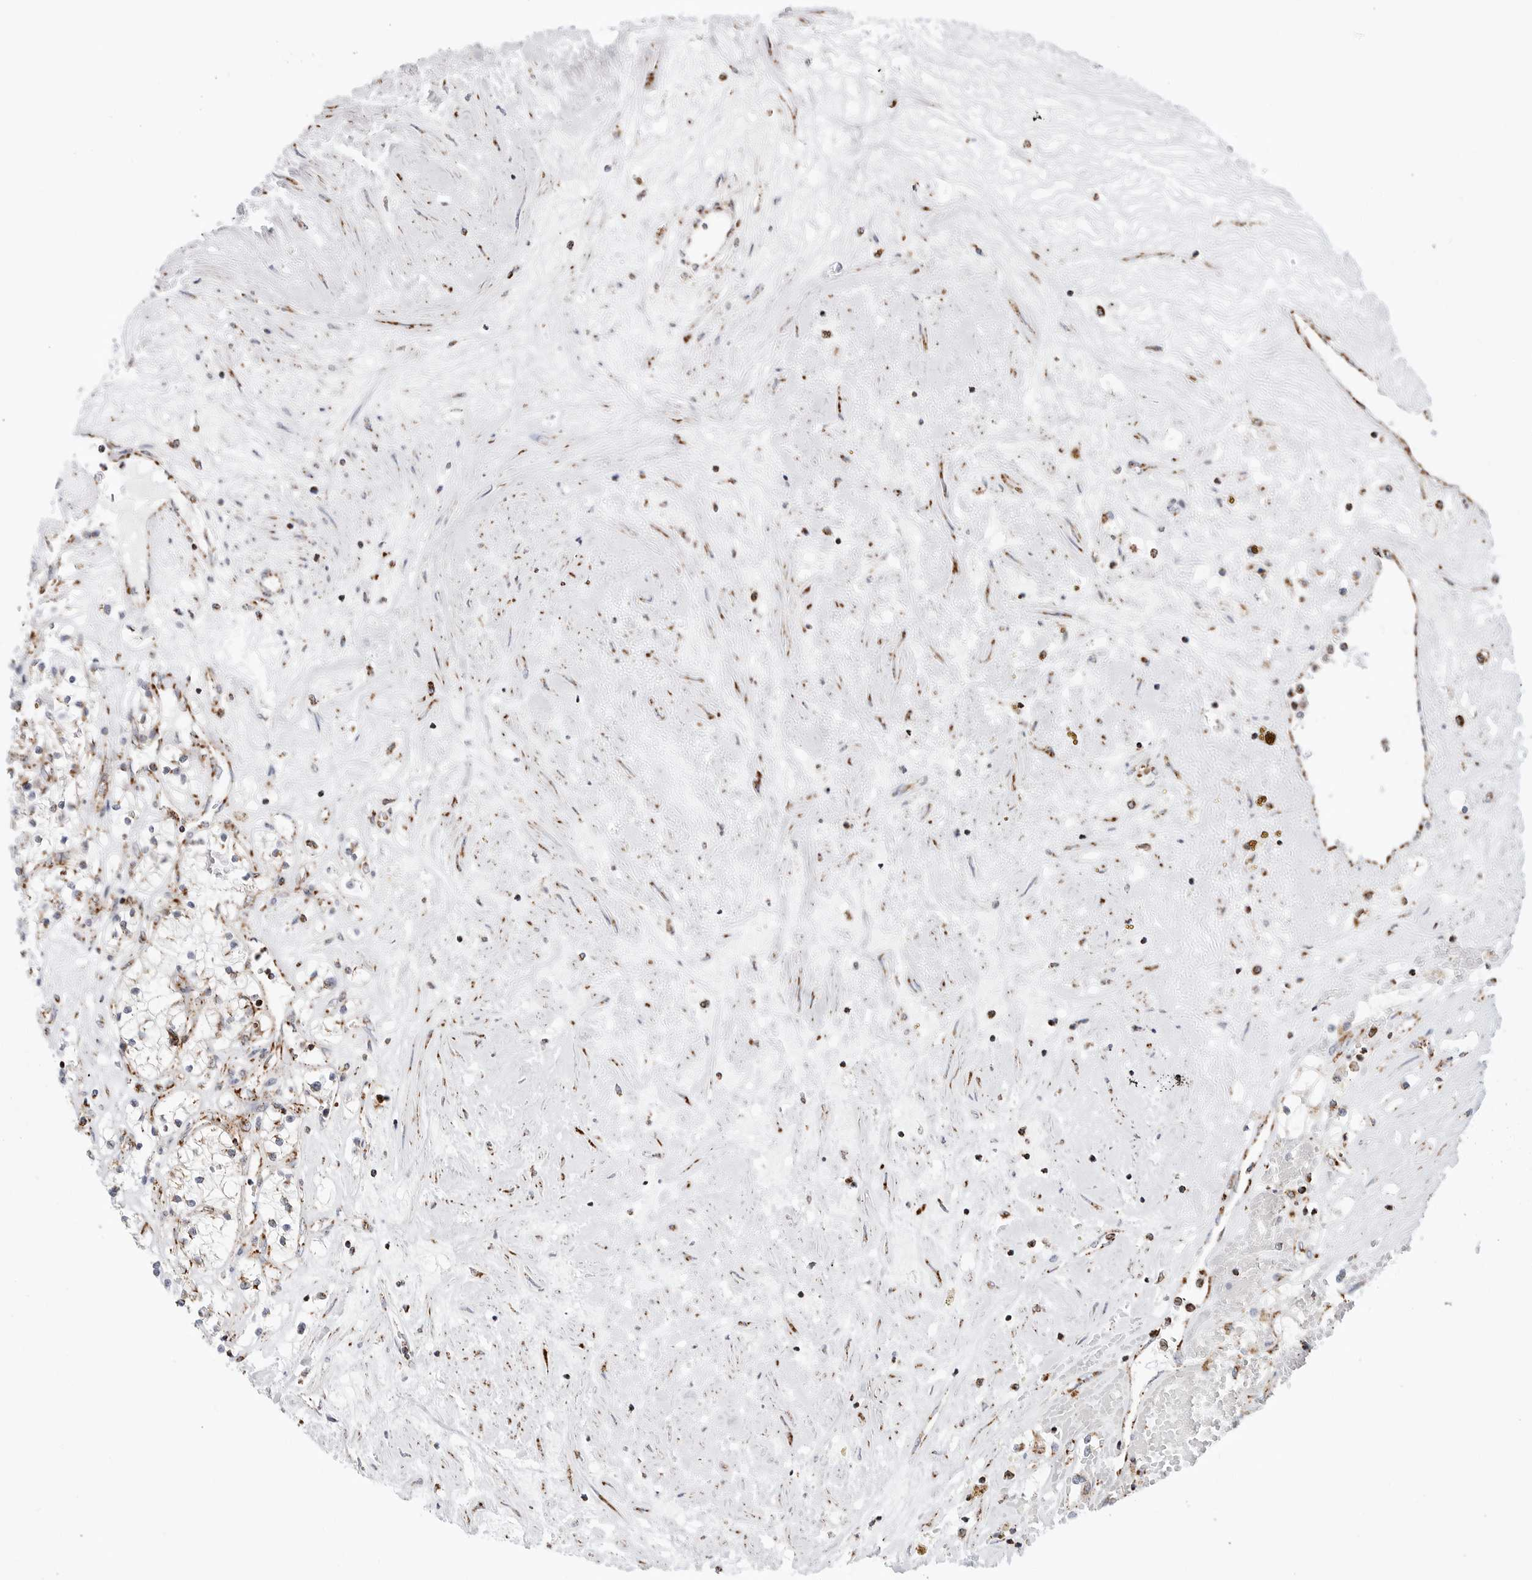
{"staining": {"intensity": "weak", "quantity": "25%-75%", "location": "cytoplasmic/membranous"}, "tissue": "renal cancer", "cell_type": "Tumor cells", "image_type": "cancer", "snomed": [{"axis": "morphology", "description": "Normal tissue, NOS"}, {"axis": "morphology", "description": "Adenocarcinoma, NOS"}, {"axis": "topography", "description": "Kidney"}], "caption": "The image reveals immunohistochemical staining of adenocarcinoma (renal). There is weak cytoplasmic/membranous expression is identified in approximately 25%-75% of tumor cells.", "gene": "ATP5IF1", "patient": {"sex": "male", "age": 68}}